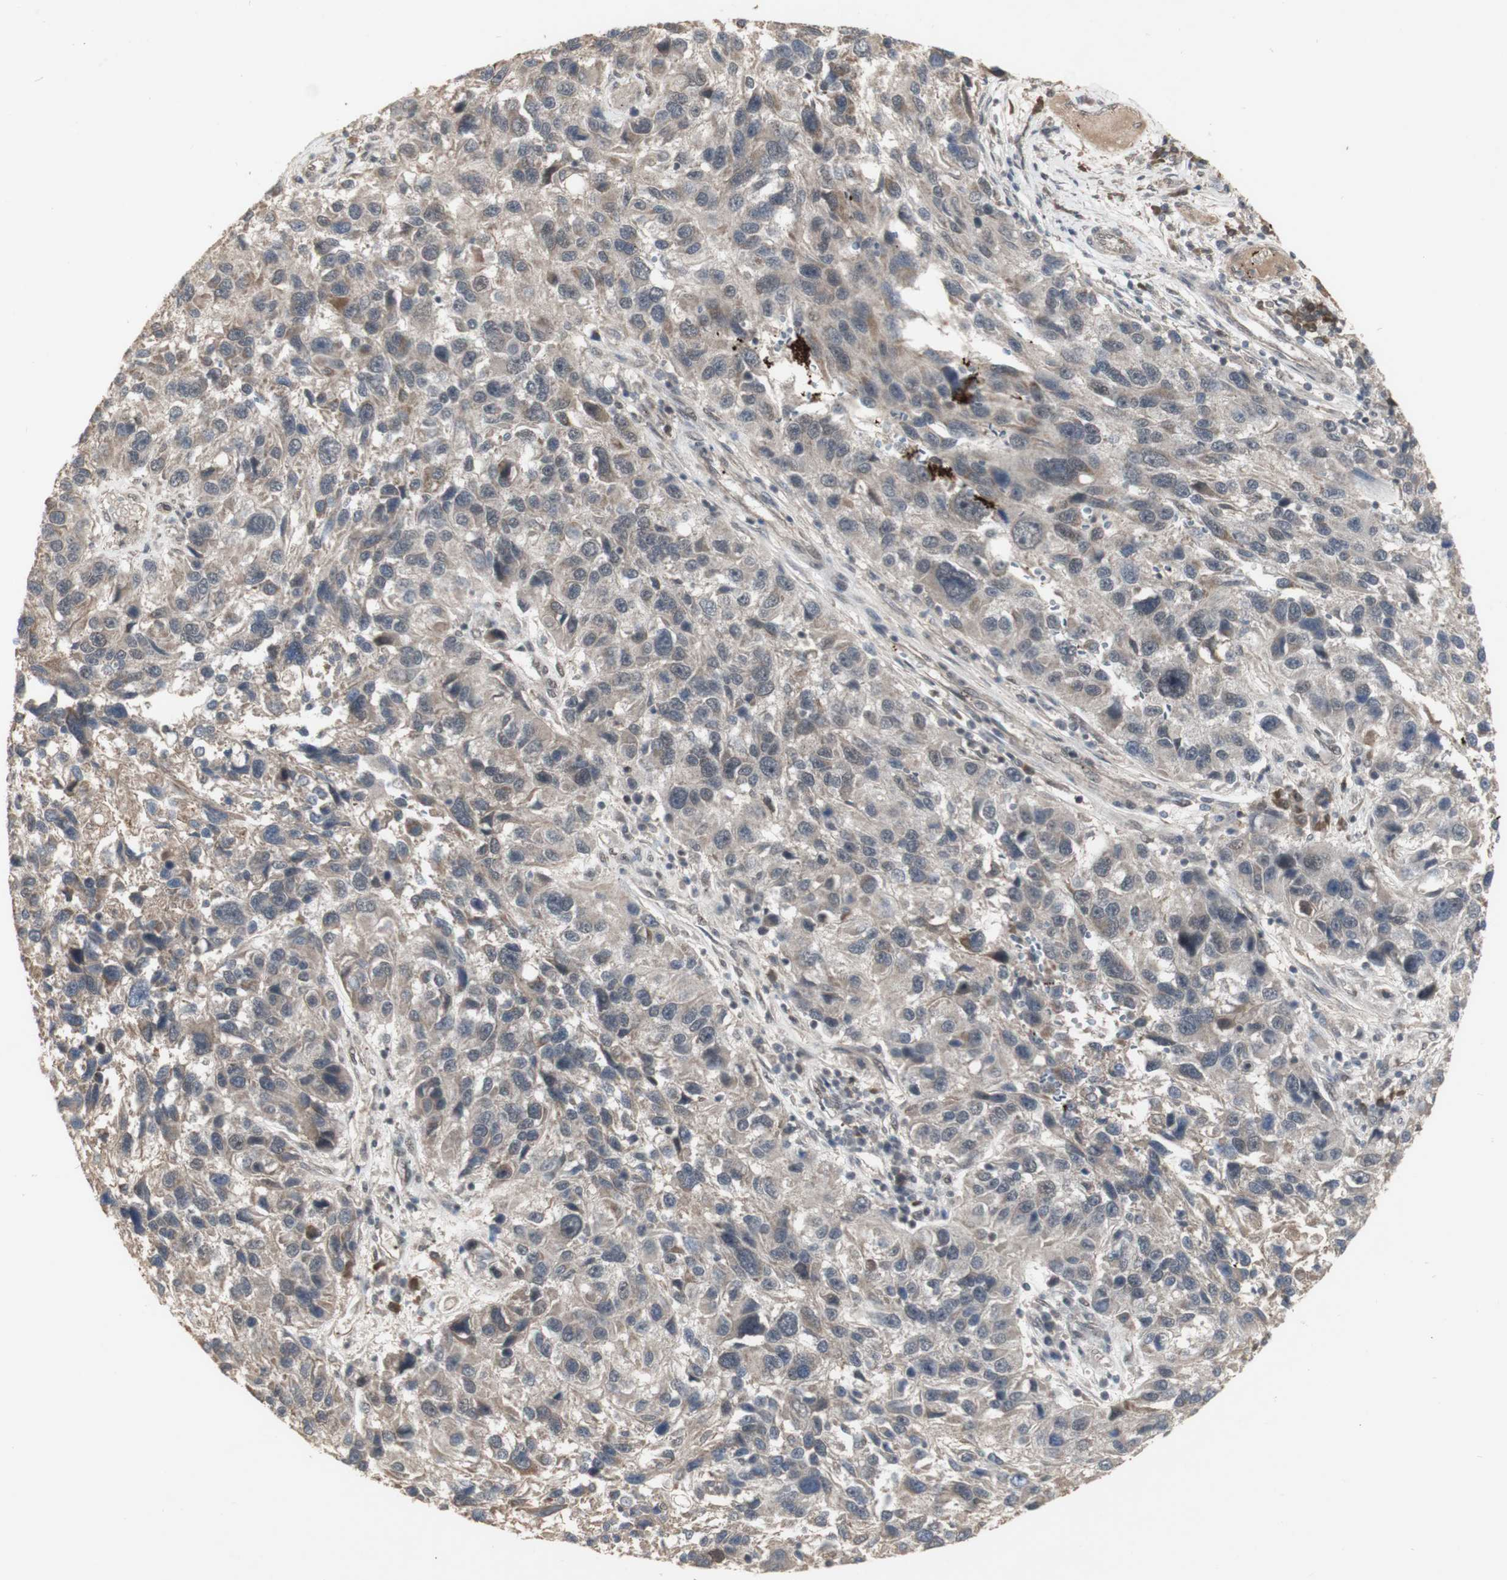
{"staining": {"intensity": "weak", "quantity": ">75%", "location": "cytoplasmic/membranous"}, "tissue": "melanoma", "cell_type": "Tumor cells", "image_type": "cancer", "snomed": [{"axis": "morphology", "description": "Malignant melanoma, NOS"}, {"axis": "topography", "description": "Skin"}], "caption": "Malignant melanoma tissue demonstrates weak cytoplasmic/membranous positivity in about >75% of tumor cells, visualized by immunohistochemistry. (Brightfield microscopy of DAB IHC at high magnification).", "gene": "ALOX12", "patient": {"sex": "male", "age": 53}}